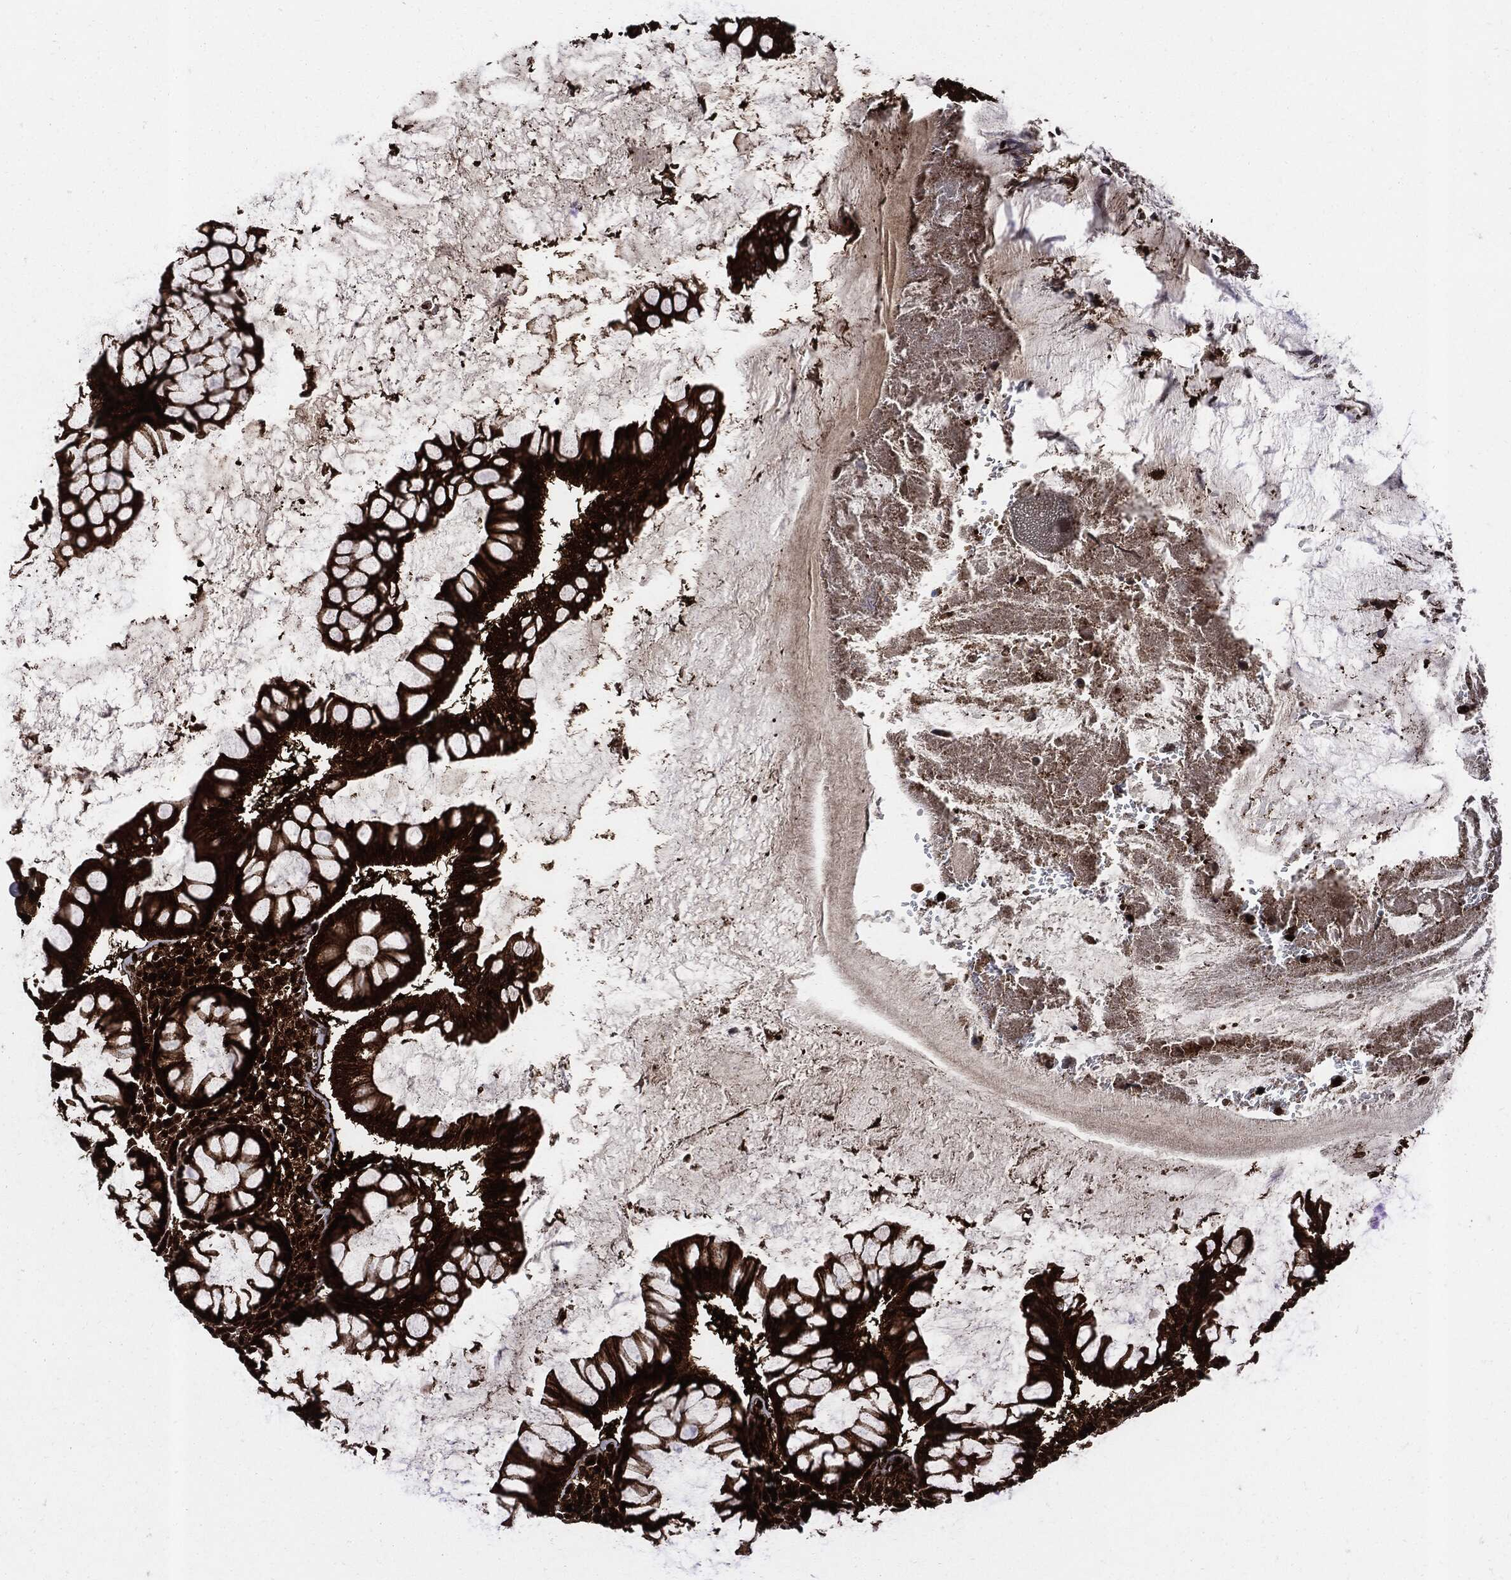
{"staining": {"intensity": "strong", "quantity": ">75%", "location": "cytoplasmic/membranous"}, "tissue": "colon", "cell_type": "Endothelial cells", "image_type": "normal", "snomed": [{"axis": "morphology", "description": "Normal tissue, NOS"}, {"axis": "topography", "description": "Colon"}], "caption": "Colon stained with a brown dye reveals strong cytoplasmic/membranous positive staining in about >75% of endothelial cells.", "gene": "YWHAB", "patient": {"sex": "male", "age": 65}}